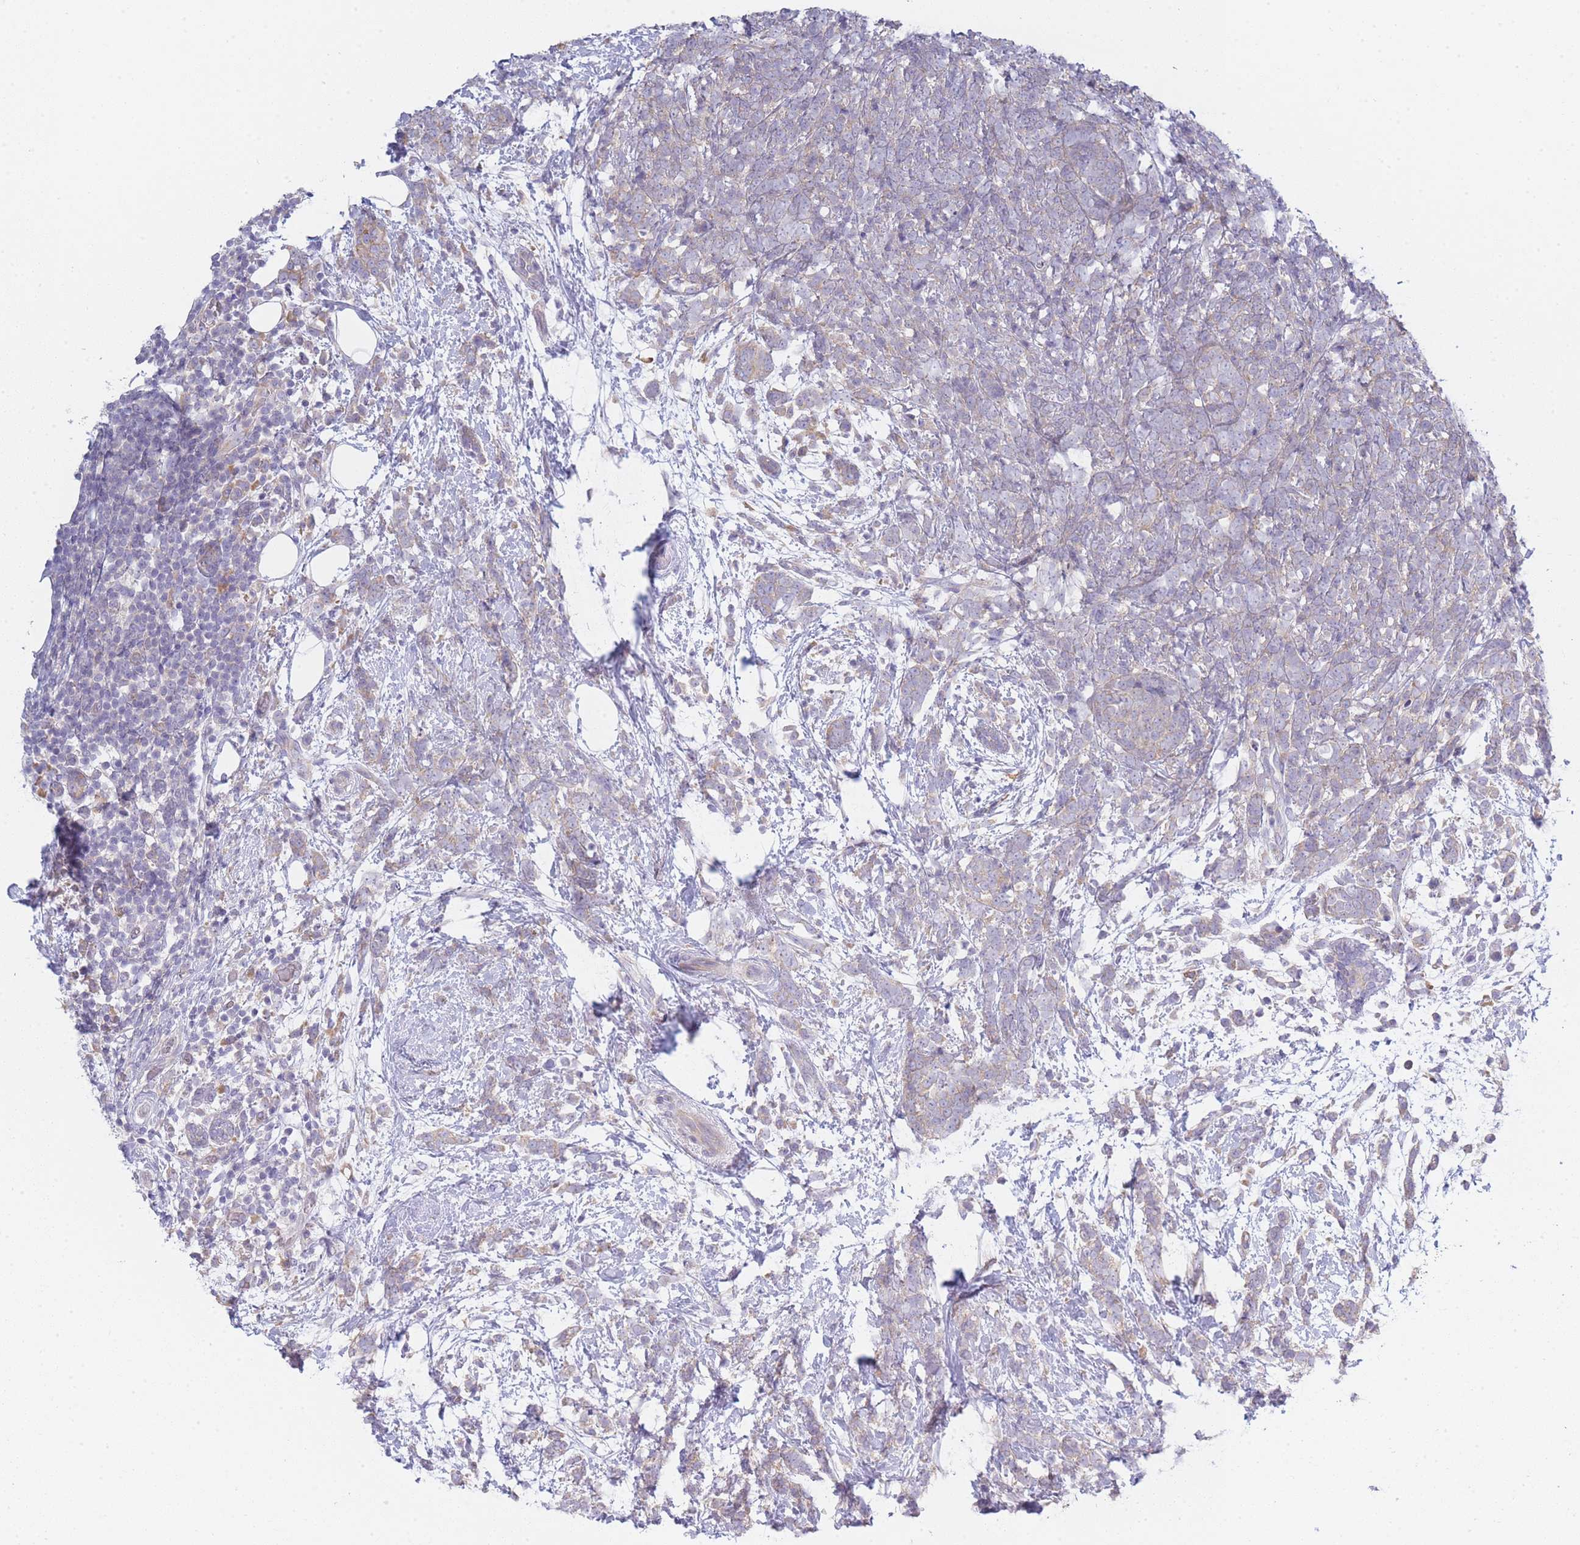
{"staining": {"intensity": "weak", "quantity": "25%-75%", "location": "cytoplasmic/membranous"}, "tissue": "breast cancer", "cell_type": "Tumor cells", "image_type": "cancer", "snomed": [{"axis": "morphology", "description": "Lobular carcinoma"}, {"axis": "topography", "description": "Breast"}], "caption": "Human breast cancer stained with a protein marker exhibits weak staining in tumor cells.", "gene": "OR5L2", "patient": {"sex": "female", "age": 58}}